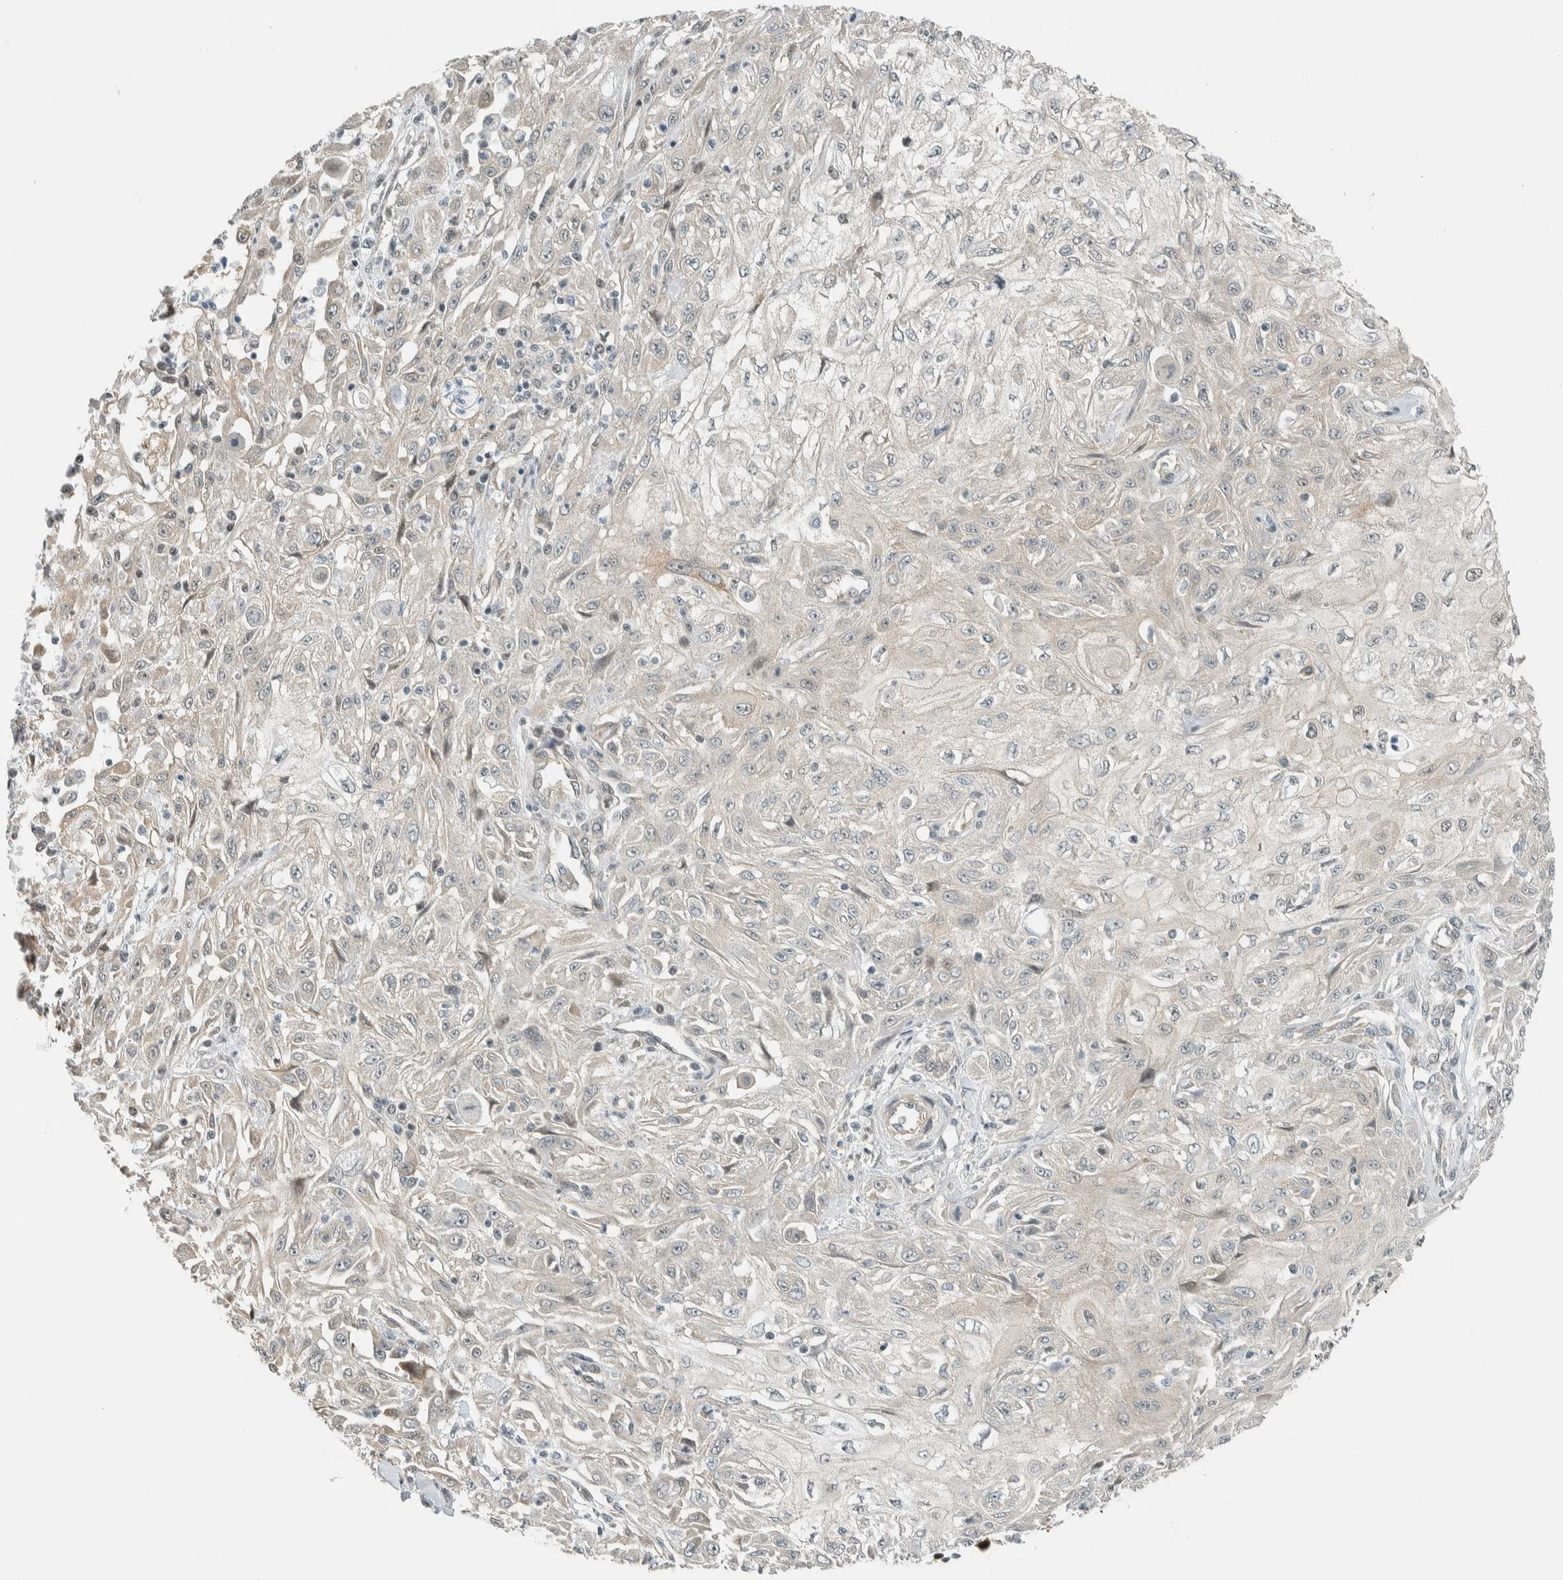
{"staining": {"intensity": "negative", "quantity": "none", "location": "none"}, "tissue": "skin cancer", "cell_type": "Tumor cells", "image_type": "cancer", "snomed": [{"axis": "morphology", "description": "Squamous cell carcinoma, NOS"}, {"axis": "morphology", "description": "Squamous cell carcinoma, metastatic, NOS"}, {"axis": "topography", "description": "Skin"}, {"axis": "topography", "description": "Lymph node"}], "caption": "Tumor cells show no significant protein positivity in skin cancer (squamous cell carcinoma).", "gene": "NIBAN2", "patient": {"sex": "male", "age": 75}}